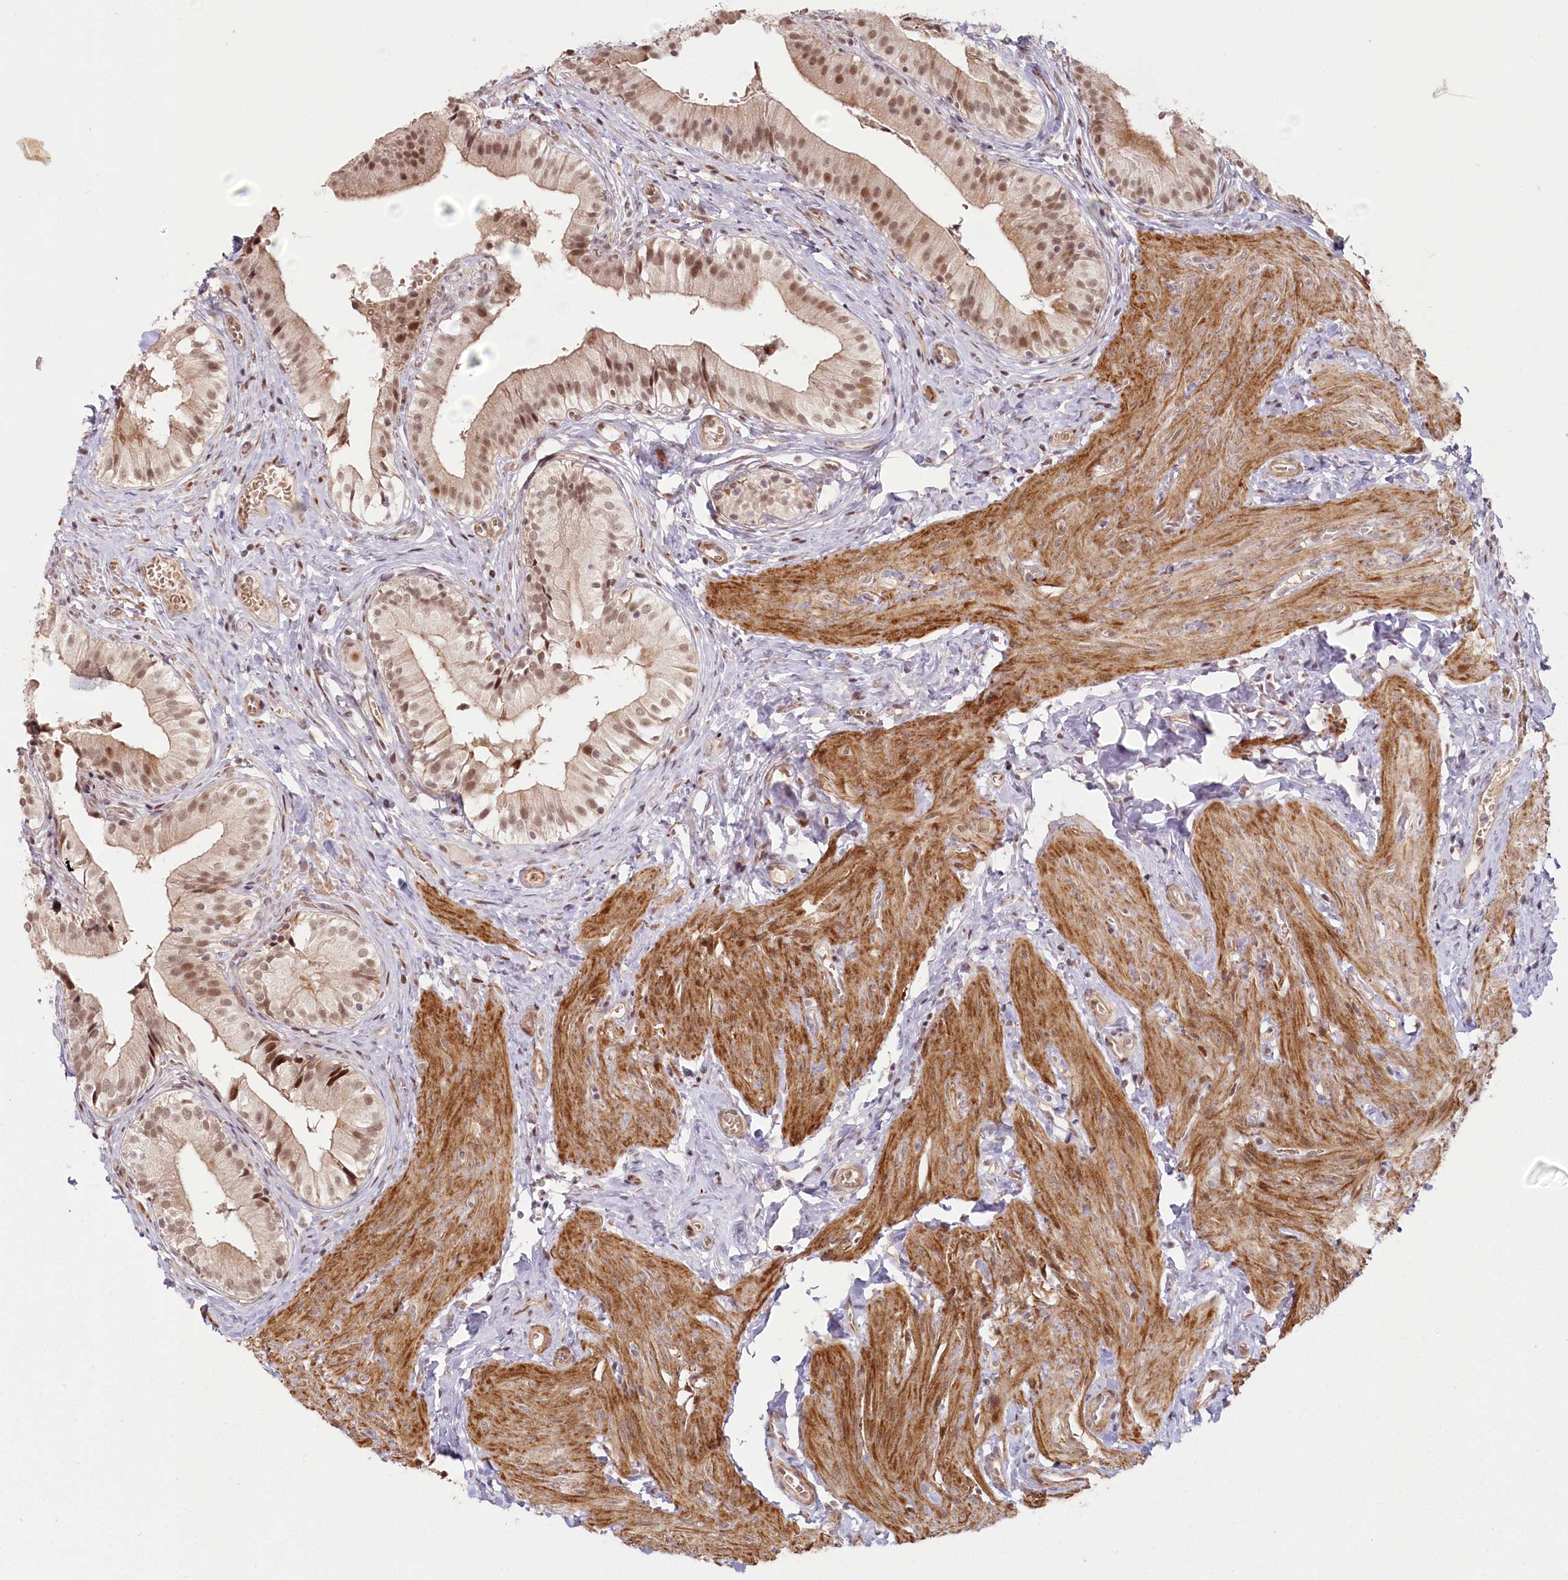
{"staining": {"intensity": "moderate", "quantity": ">75%", "location": "cytoplasmic/membranous,nuclear"}, "tissue": "gallbladder", "cell_type": "Glandular cells", "image_type": "normal", "snomed": [{"axis": "morphology", "description": "Normal tissue, NOS"}, {"axis": "topography", "description": "Gallbladder"}], "caption": "Protein staining exhibits moderate cytoplasmic/membranous,nuclear staining in approximately >75% of glandular cells in unremarkable gallbladder. (IHC, brightfield microscopy, high magnification).", "gene": "FAM204A", "patient": {"sex": "female", "age": 47}}